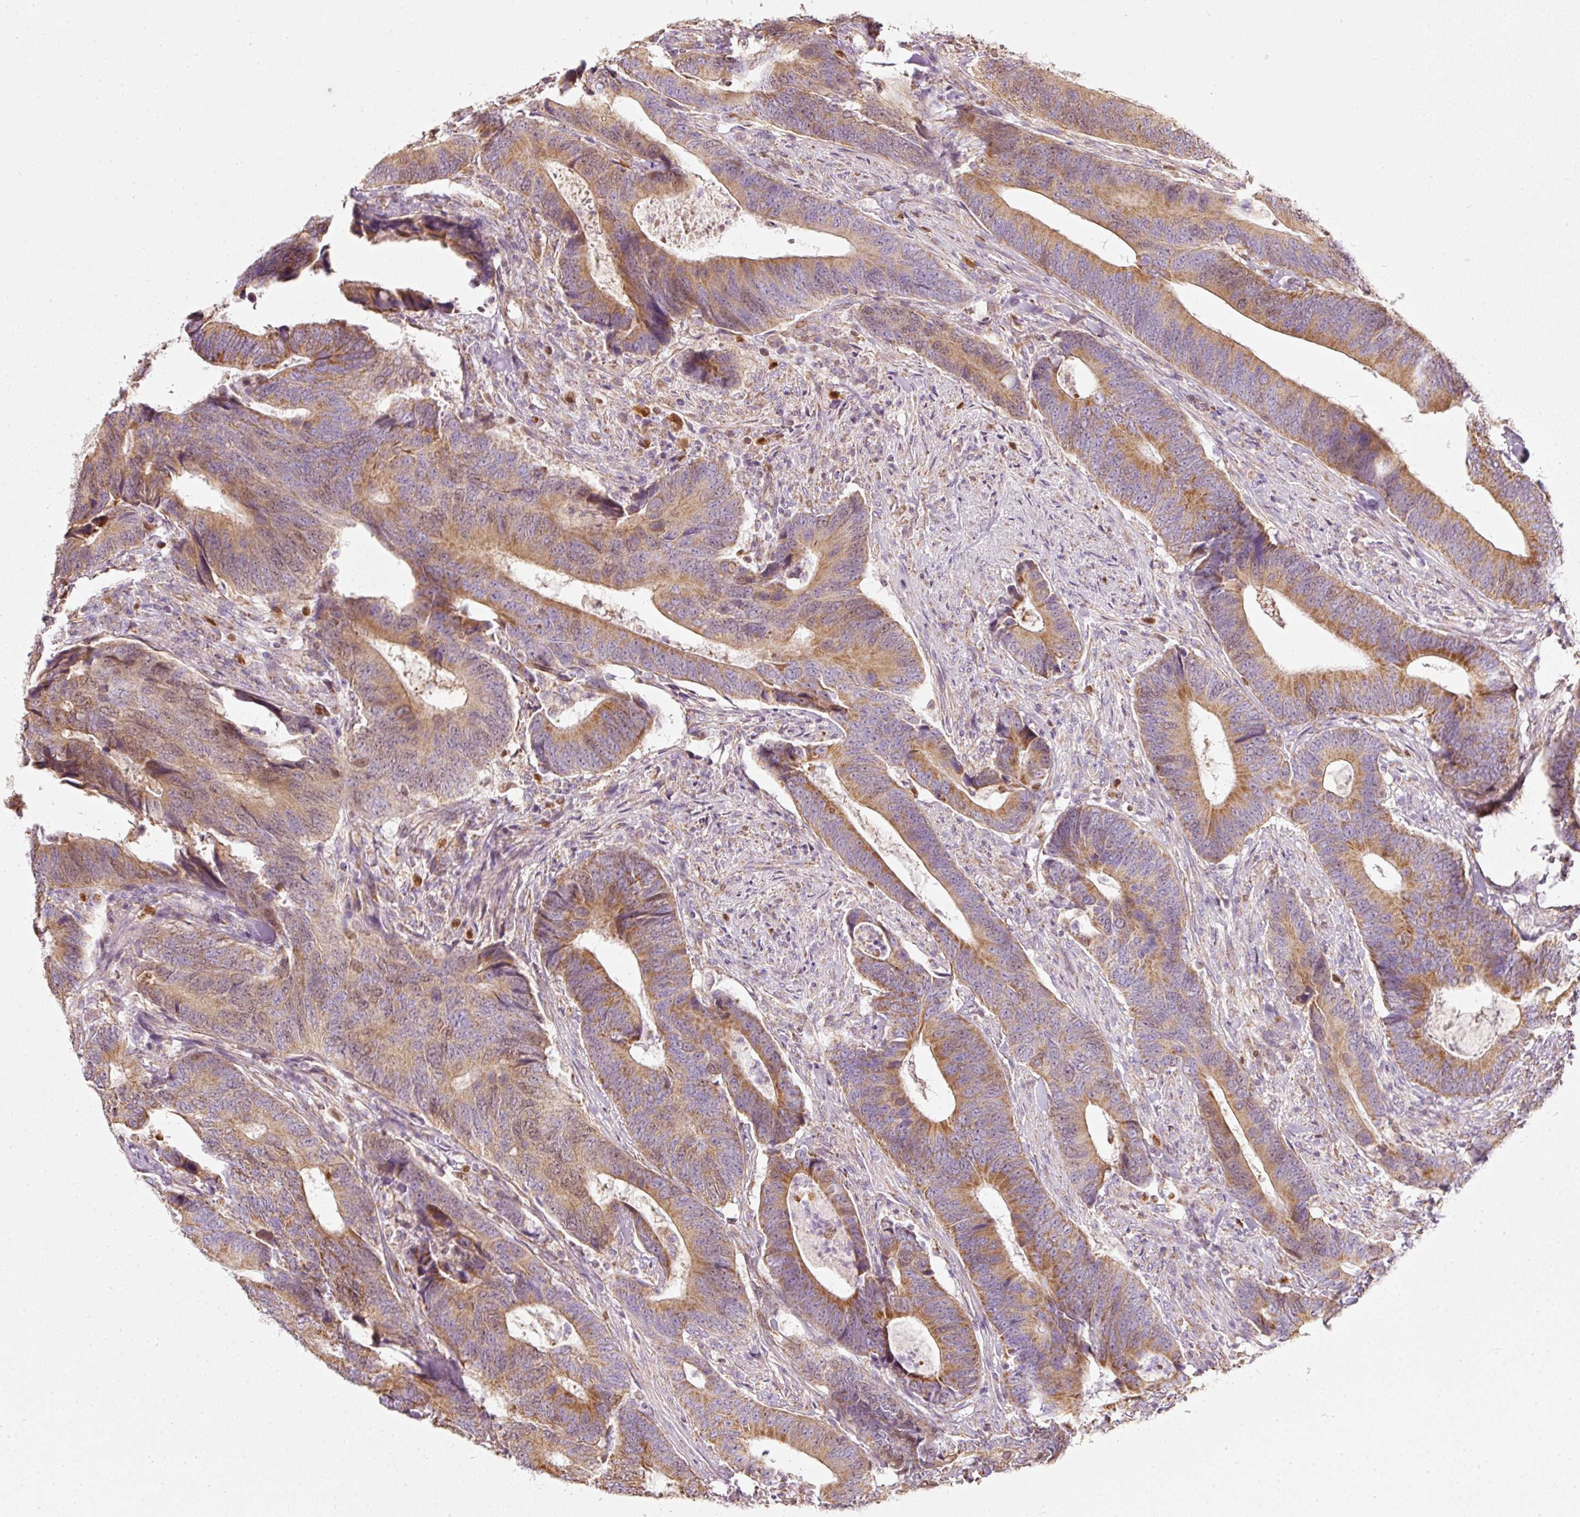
{"staining": {"intensity": "moderate", "quantity": ">75%", "location": "cytoplasmic/membranous,nuclear"}, "tissue": "colorectal cancer", "cell_type": "Tumor cells", "image_type": "cancer", "snomed": [{"axis": "morphology", "description": "Adenocarcinoma, NOS"}, {"axis": "topography", "description": "Colon"}], "caption": "A photomicrograph of colorectal cancer (adenocarcinoma) stained for a protein reveals moderate cytoplasmic/membranous and nuclear brown staining in tumor cells. The protein of interest is stained brown, and the nuclei are stained in blue (DAB (3,3'-diaminobenzidine) IHC with brightfield microscopy, high magnification).", "gene": "DUT", "patient": {"sex": "male", "age": 87}}